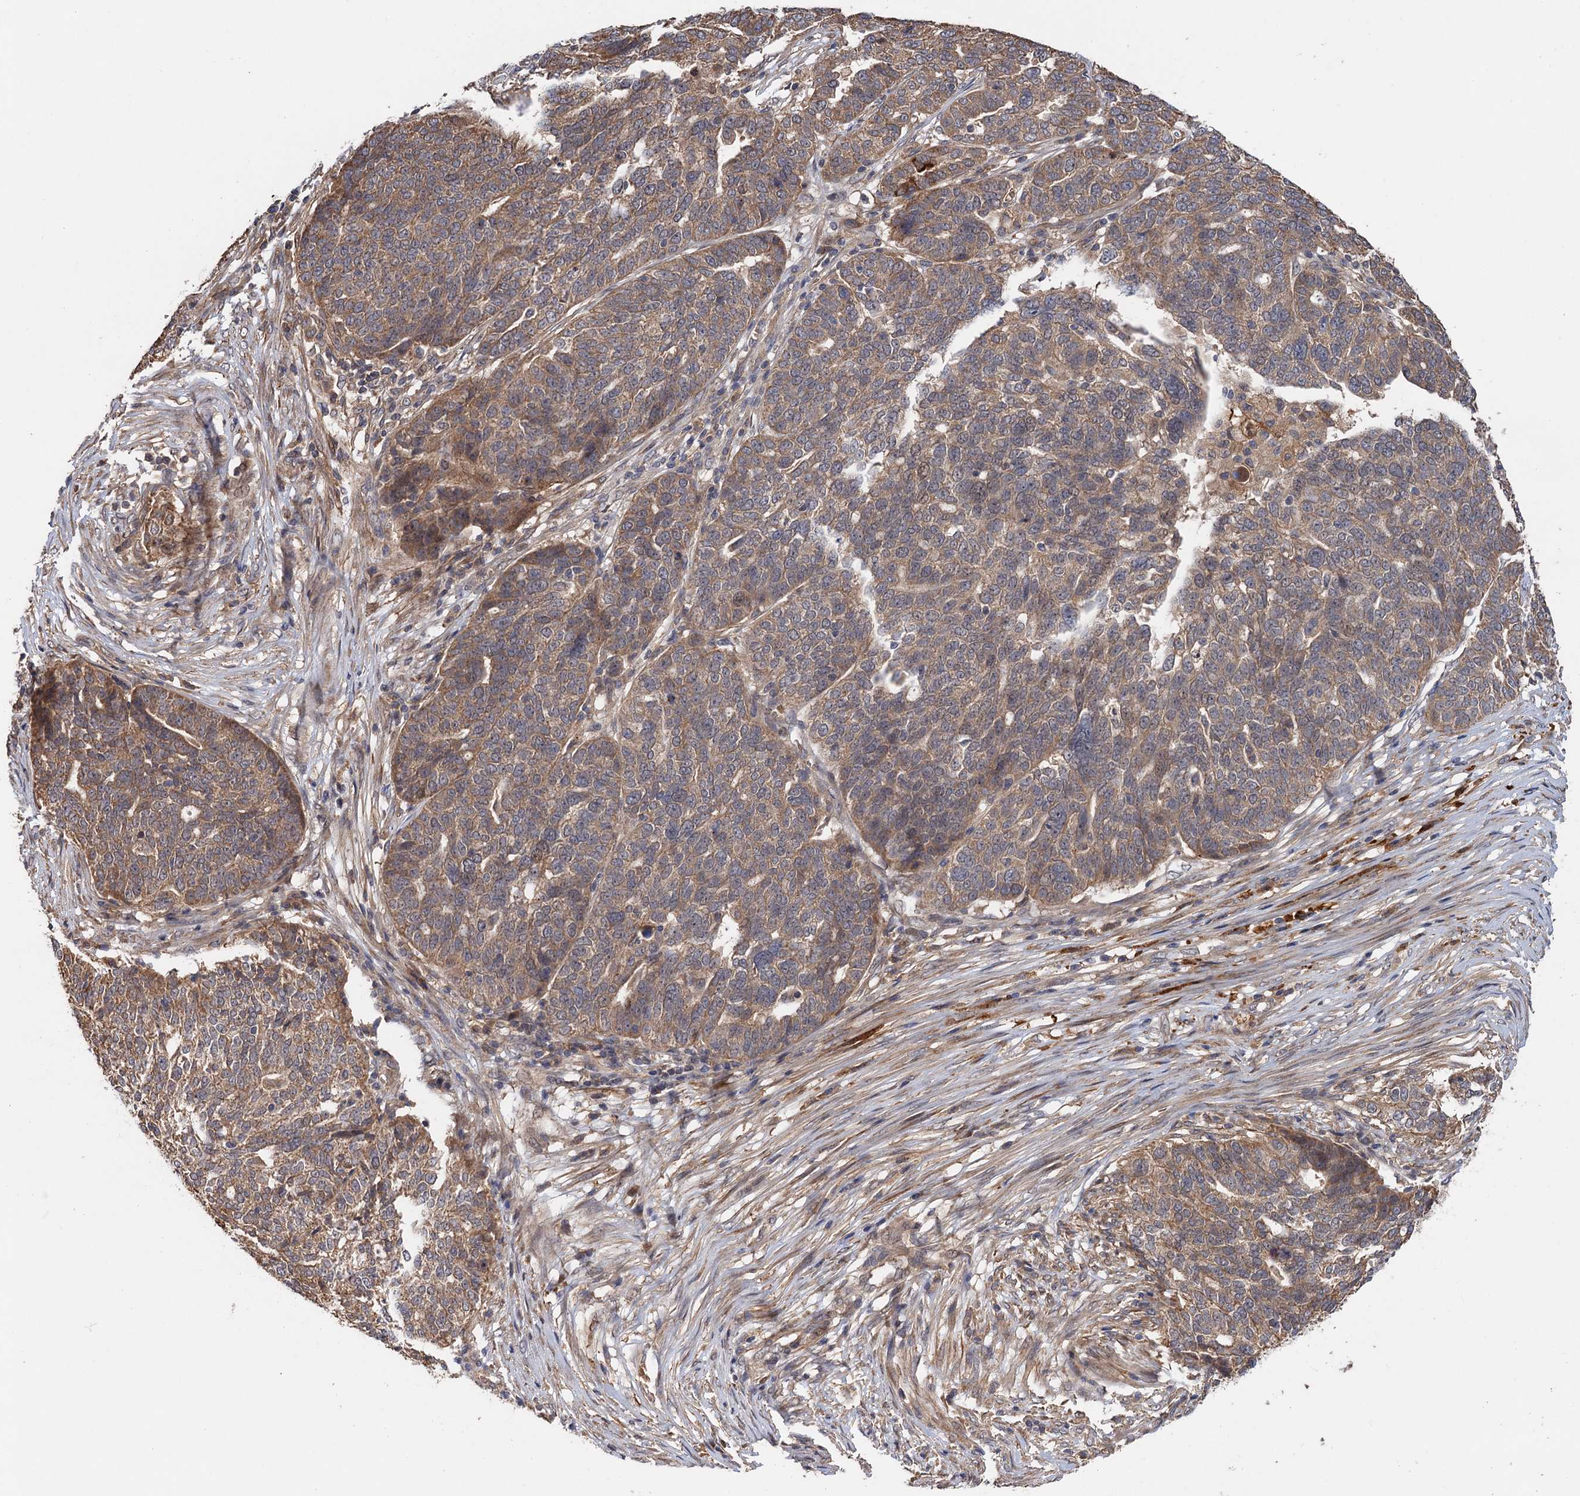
{"staining": {"intensity": "moderate", "quantity": ">75%", "location": "cytoplasmic/membranous"}, "tissue": "ovarian cancer", "cell_type": "Tumor cells", "image_type": "cancer", "snomed": [{"axis": "morphology", "description": "Cystadenocarcinoma, serous, NOS"}, {"axis": "topography", "description": "Ovary"}], "caption": "Protein positivity by immunohistochemistry (IHC) reveals moderate cytoplasmic/membranous staining in about >75% of tumor cells in serous cystadenocarcinoma (ovarian).", "gene": "SNX32", "patient": {"sex": "female", "age": 59}}